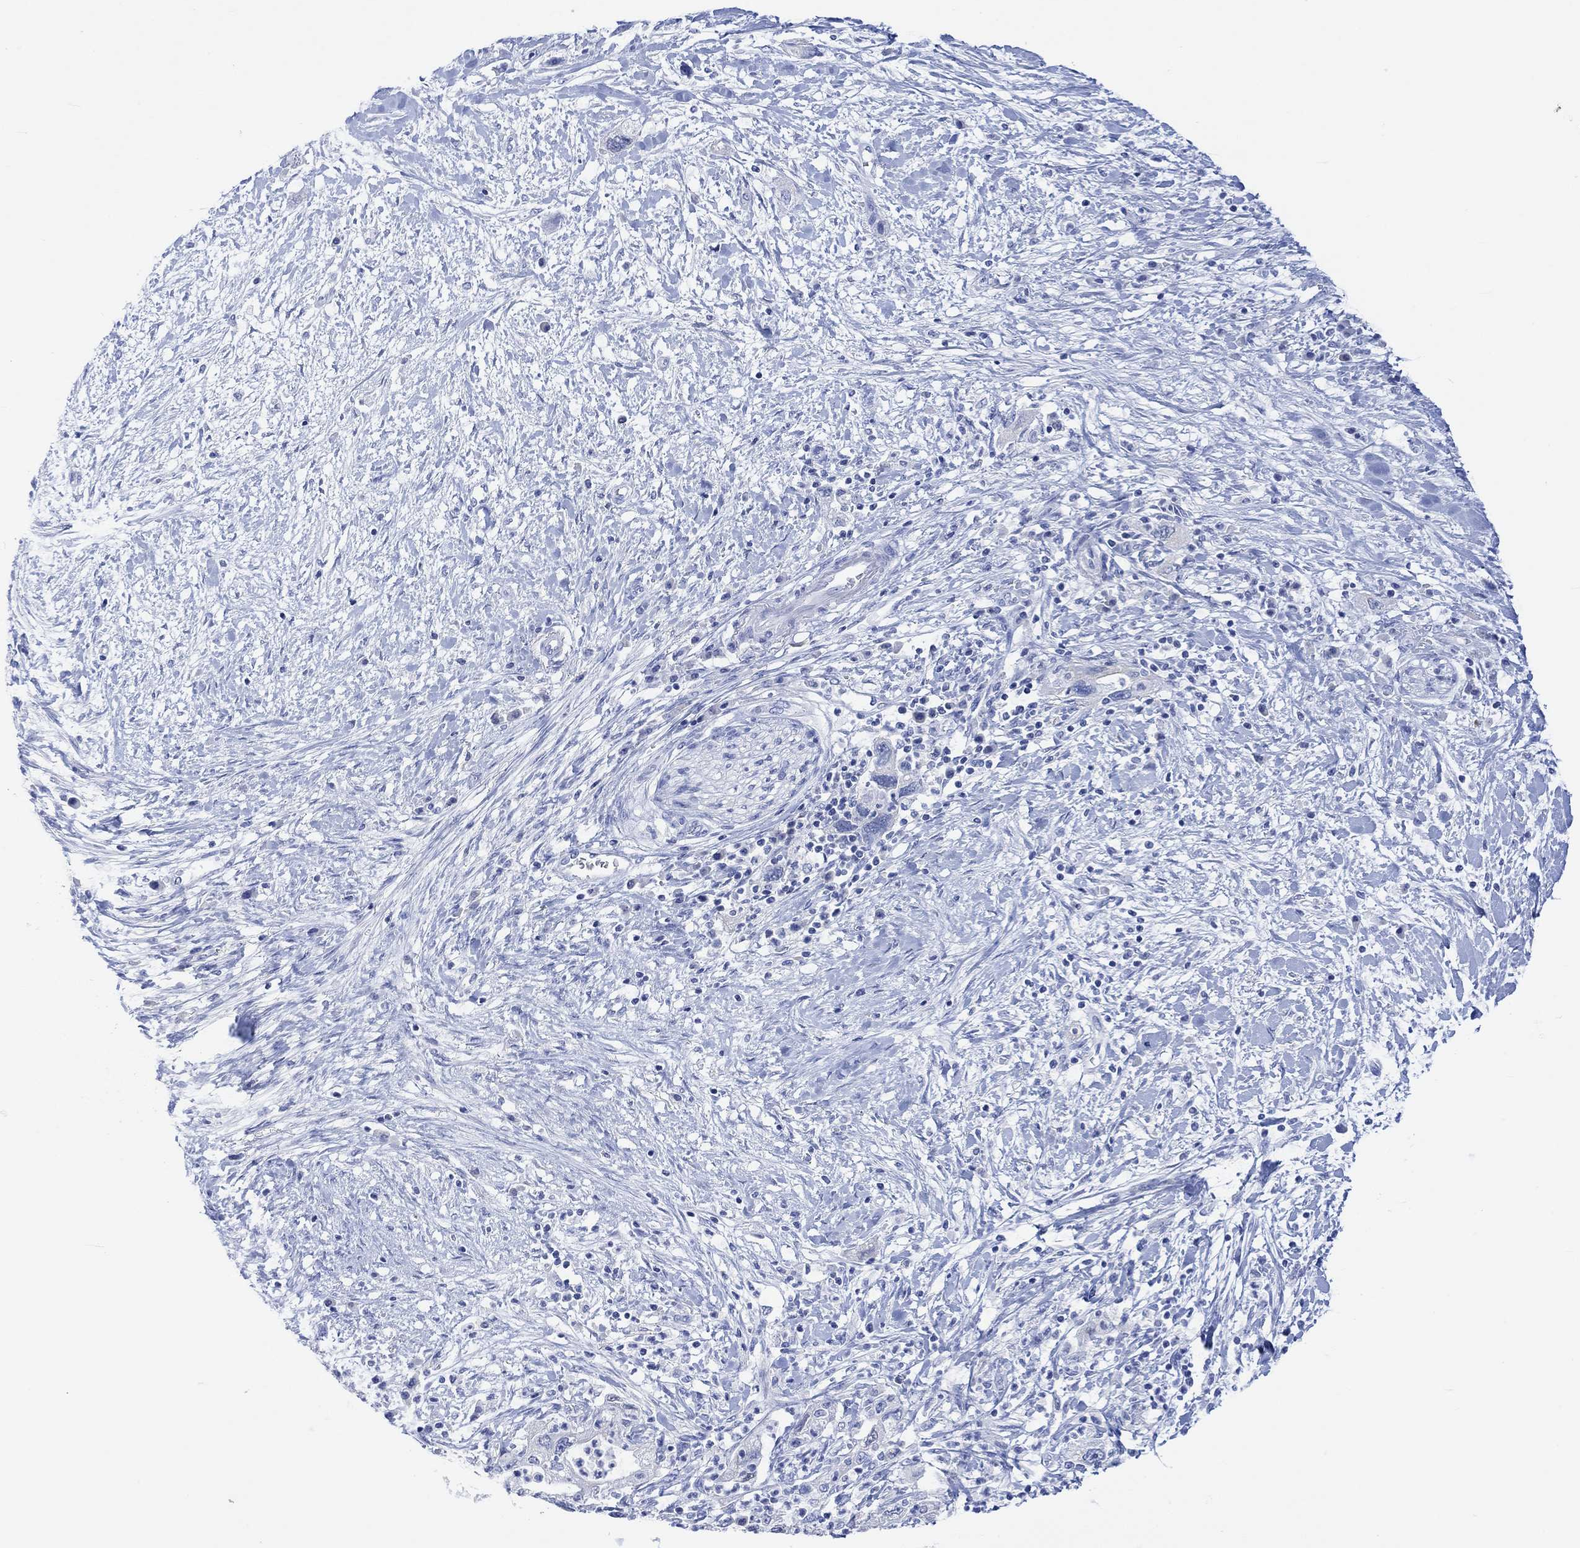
{"staining": {"intensity": "negative", "quantity": "none", "location": "none"}, "tissue": "pancreatic cancer", "cell_type": "Tumor cells", "image_type": "cancer", "snomed": [{"axis": "morphology", "description": "Adenocarcinoma, NOS"}, {"axis": "topography", "description": "Pancreas"}], "caption": "Tumor cells show no significant protein positivity in adenocarcinoma (pancreatic). (Stains: DAB immunohistochemistry (IHC) with hematoxylin counter stain, Microscopy: brightfield microscopy at high magnification).", "gene": "CALCA", "patient": {"sex": "female", "age": 73}}